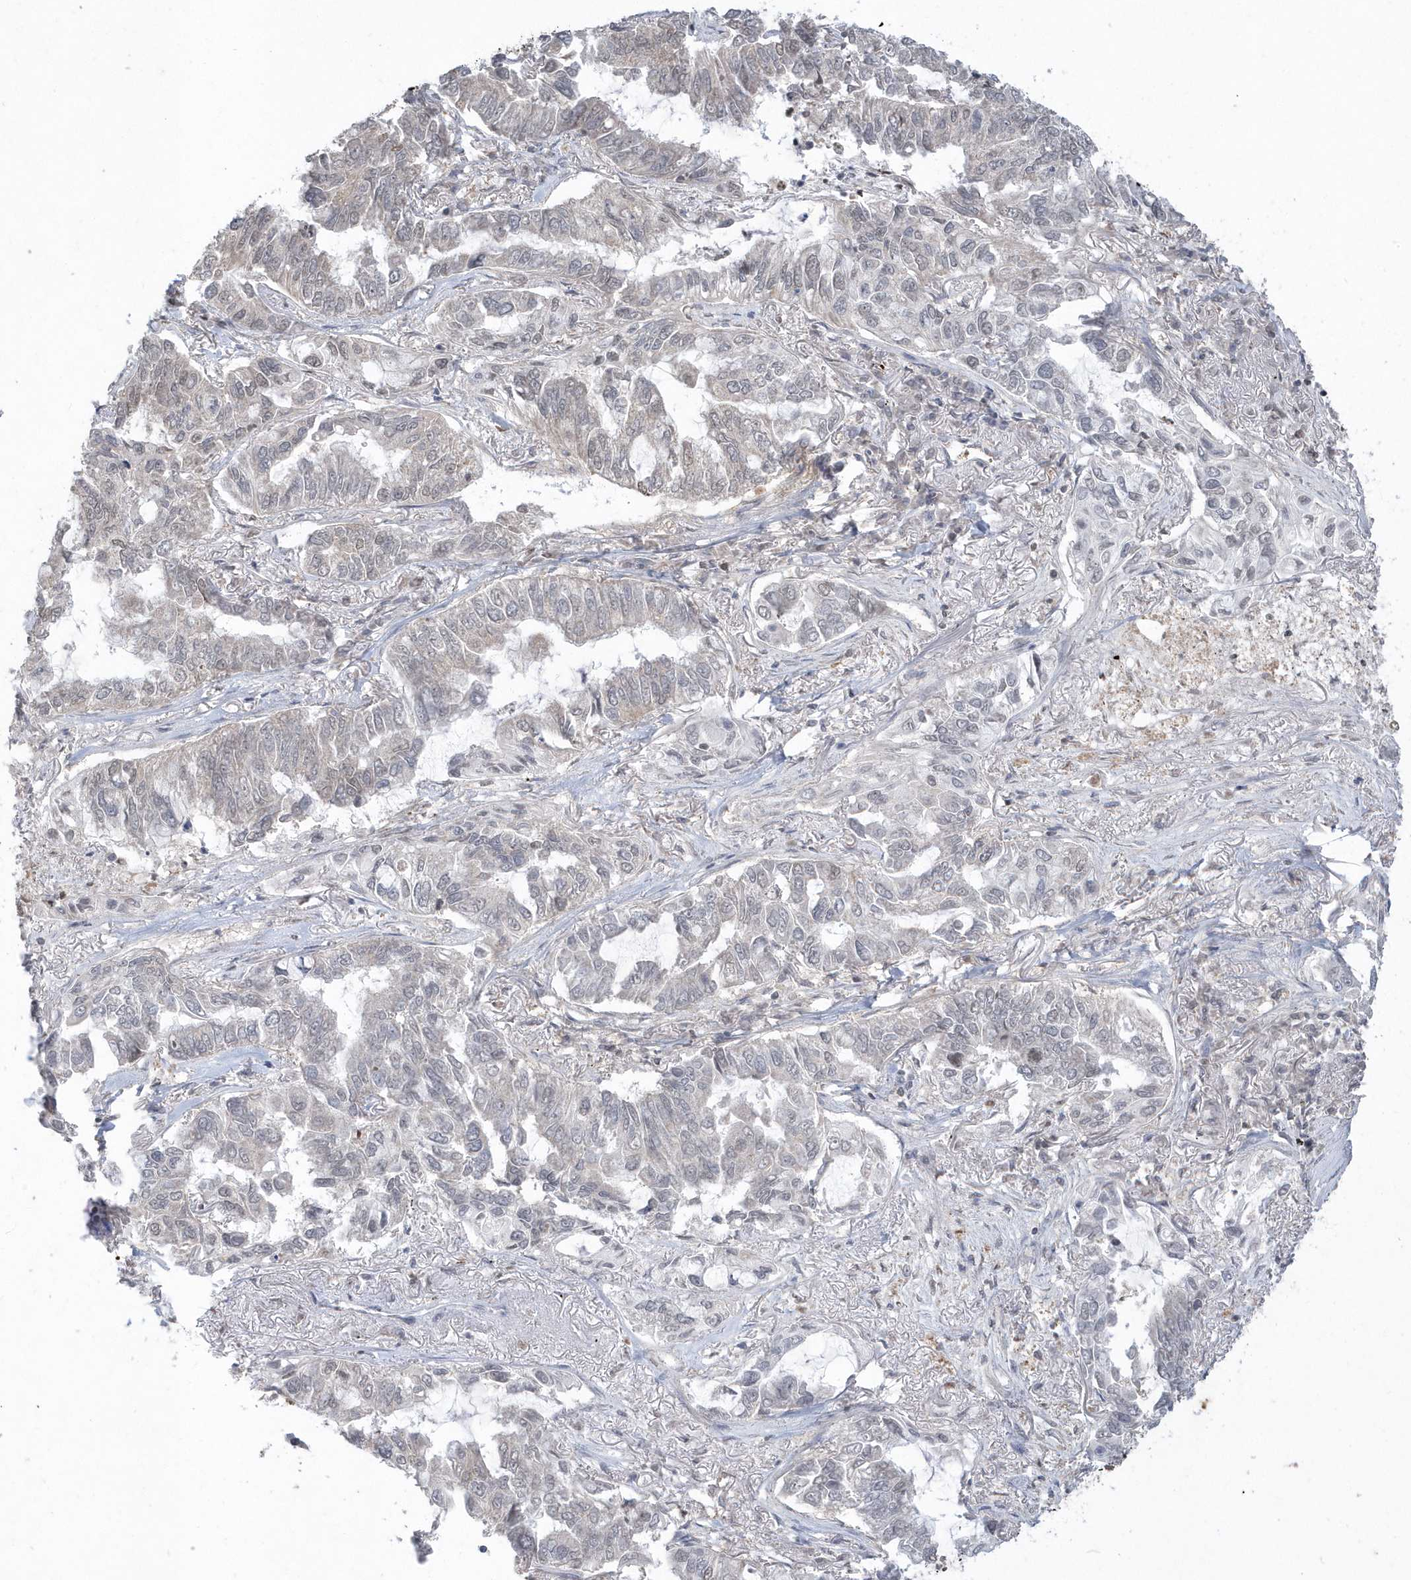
{"staining": {"intensity": "weak", "quantity": "<25%", "location": "cytoplasmic/membranous,nuclear"}, "tissue": "lung cancer", "cell_type": "Tumor cells", "image_type": "cancer", "snomed": [{"axis": "morphology", "description": "Adenocarcinoma, NOS"}, {"axis": "topography", "description": "Lung"}], "caption": "Immunohistochemistry micrograph of neoplastic tissue: human lung adenocarcinoma stained with DAB (3,3'-diaminobenzidine) shows no significant protein staining in tumor cells.", "gene": "AKR7A2", "patient": {"sex": "male", "age": 64}}